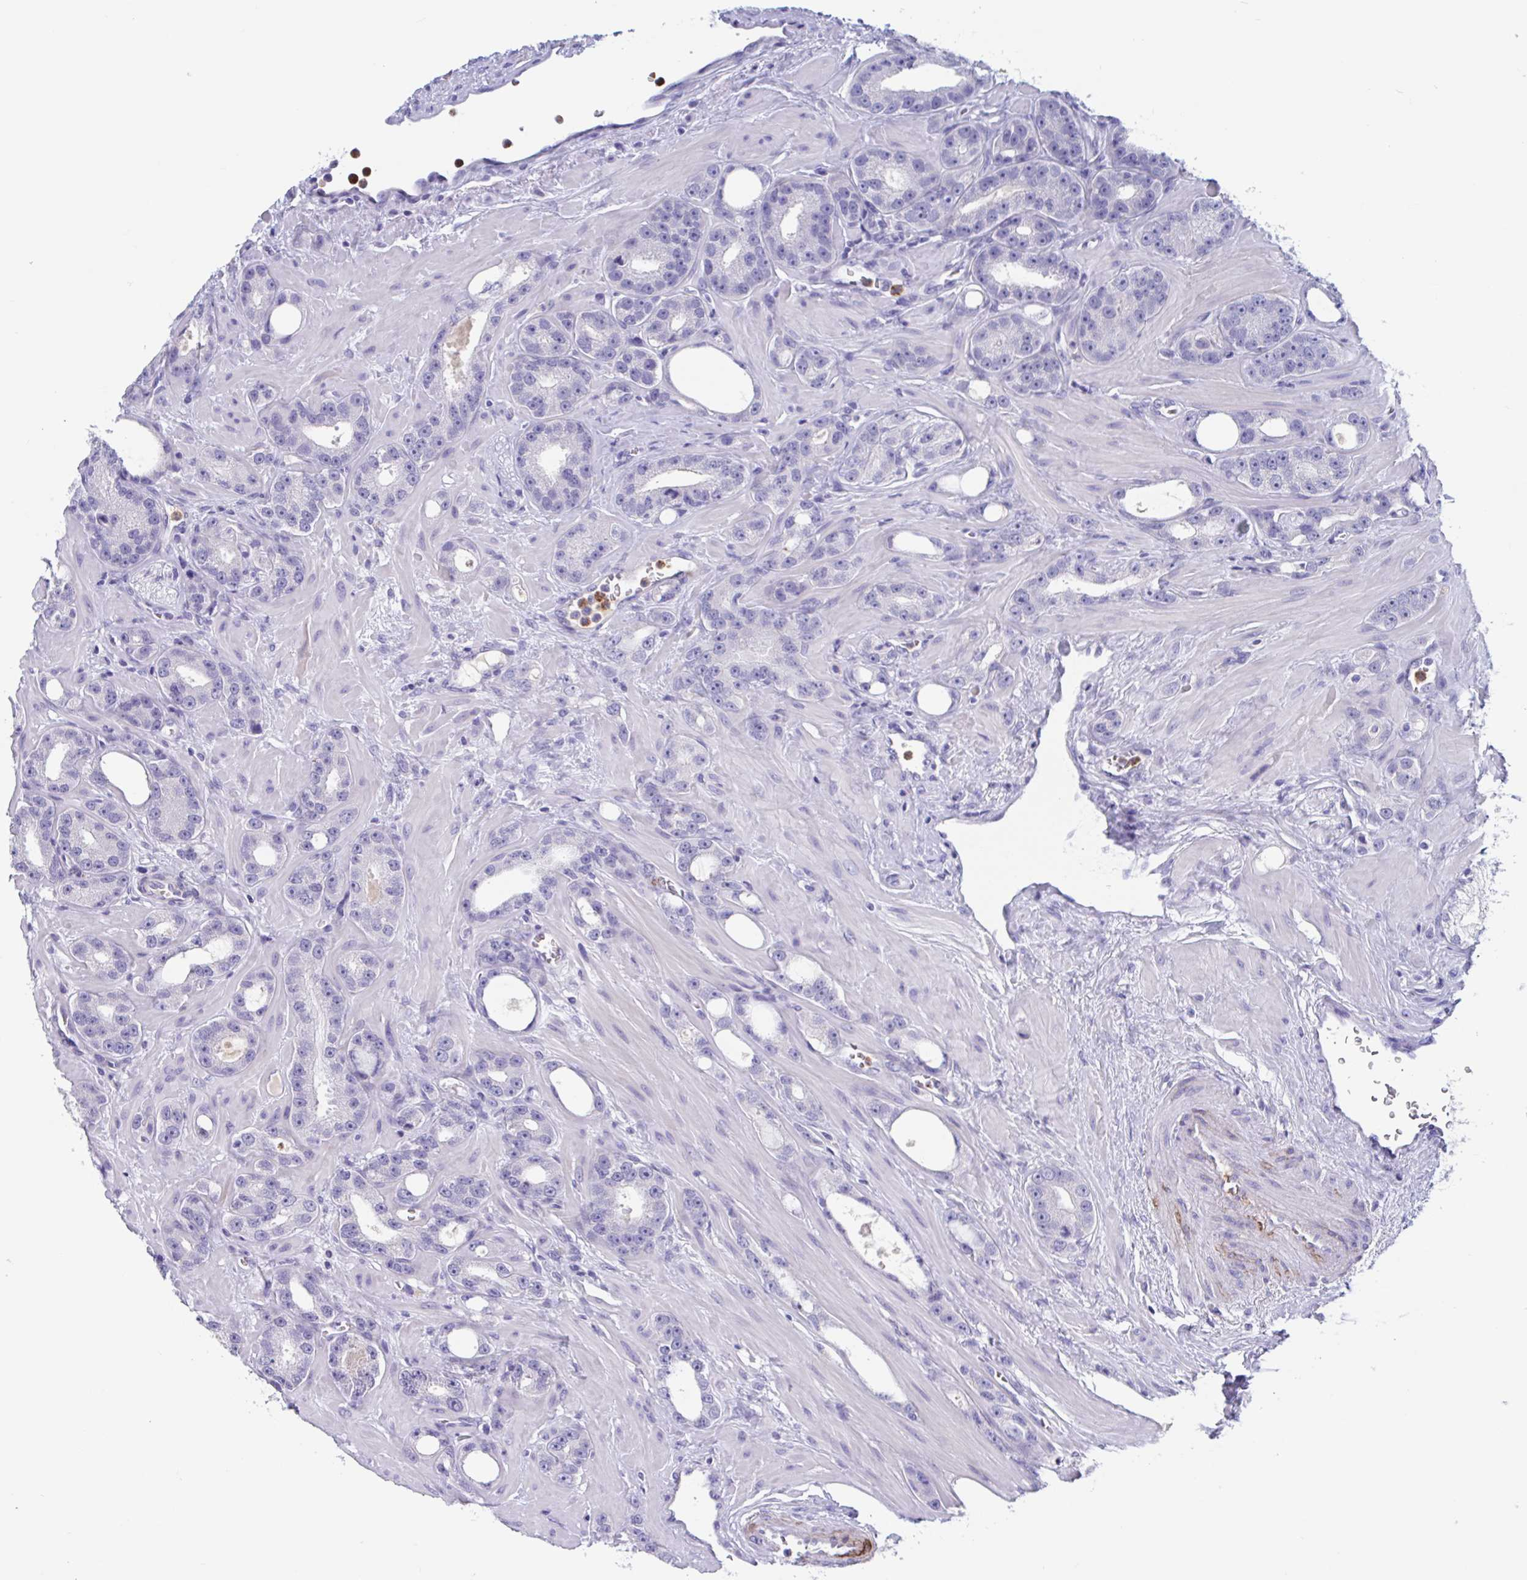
{"staining": {"intensity": "negative", "quantity": "none", "location": "none"}, "tissue": "prostate cancer", "cell_type": "Tumor cells", "image_type": "cancer", "snomed": [{"axis": "morphology", "description": "Adenocarcinoma, High grade"}, {"axis": "topography", "description": "Prostate"}], "caption": "Immunohistochemistry (IHC) of prostate cancer (high-grade adenocarcinoma) displays no positivity in tumor cells. Nuclei are stained in blue.", "gene": "ZNHIT2", "patient": {"sex": "male", "age": 65}}